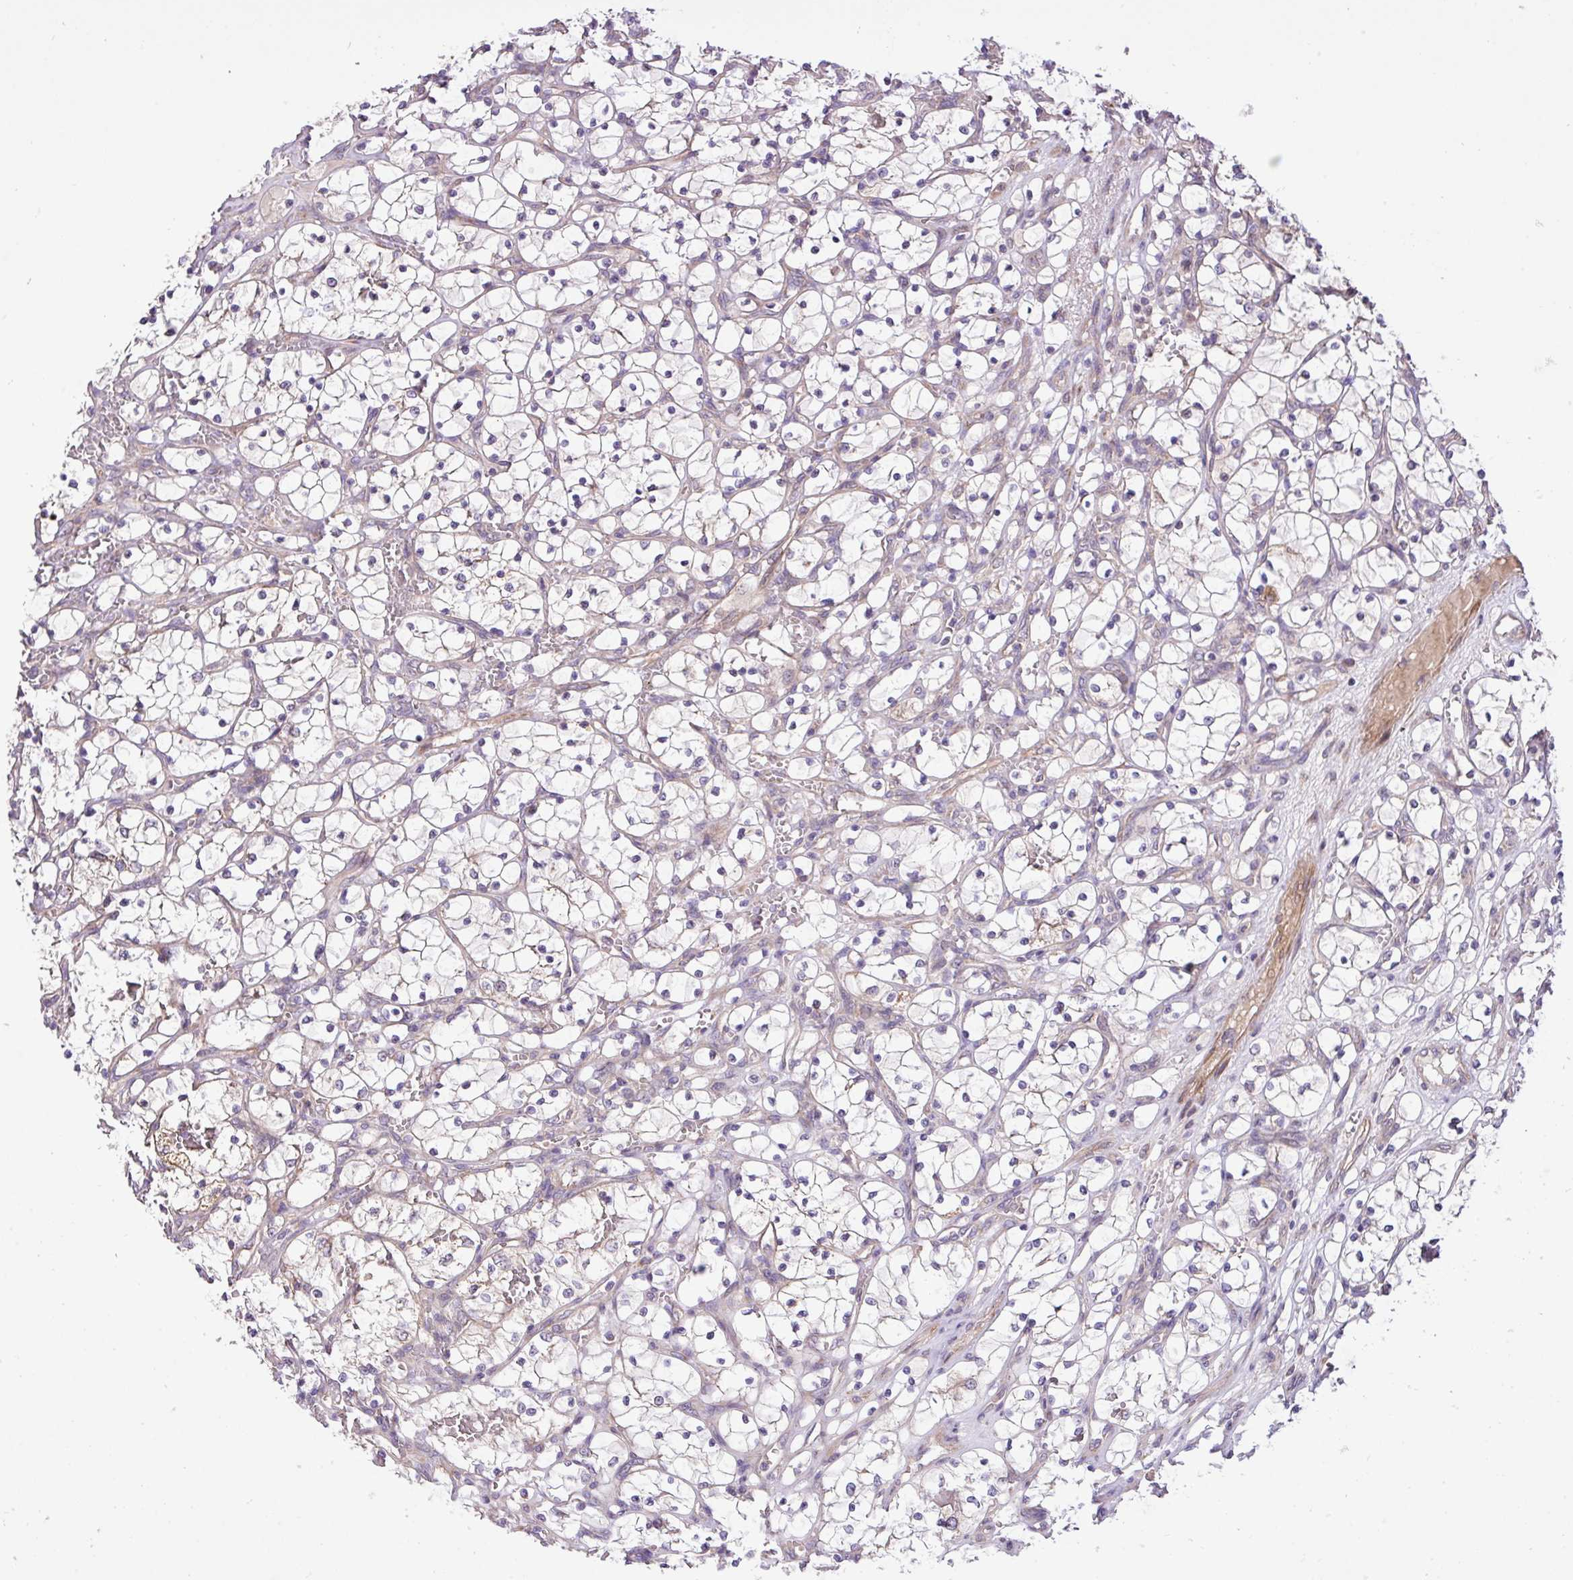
{"staining": {"intensity": "negative", "quantity": "none", "location": "none"}, "tissue": "renal cancer", "cell_type": "Tumor cells", "image_type": "cancer", "snomed": [{"axis": "morphology", "description": "Adenocarcinoma, NOS"}, {"axis": "topography", "description": "Kidney"}], "caption": "This is a image of immunohistochemistry (IHC) staining of renal cancer (adenocarcinoma), which shows no positivity in tumor cells.", "gene": "TIMM10B", "patient": {"sex": "female", "age": 69}}